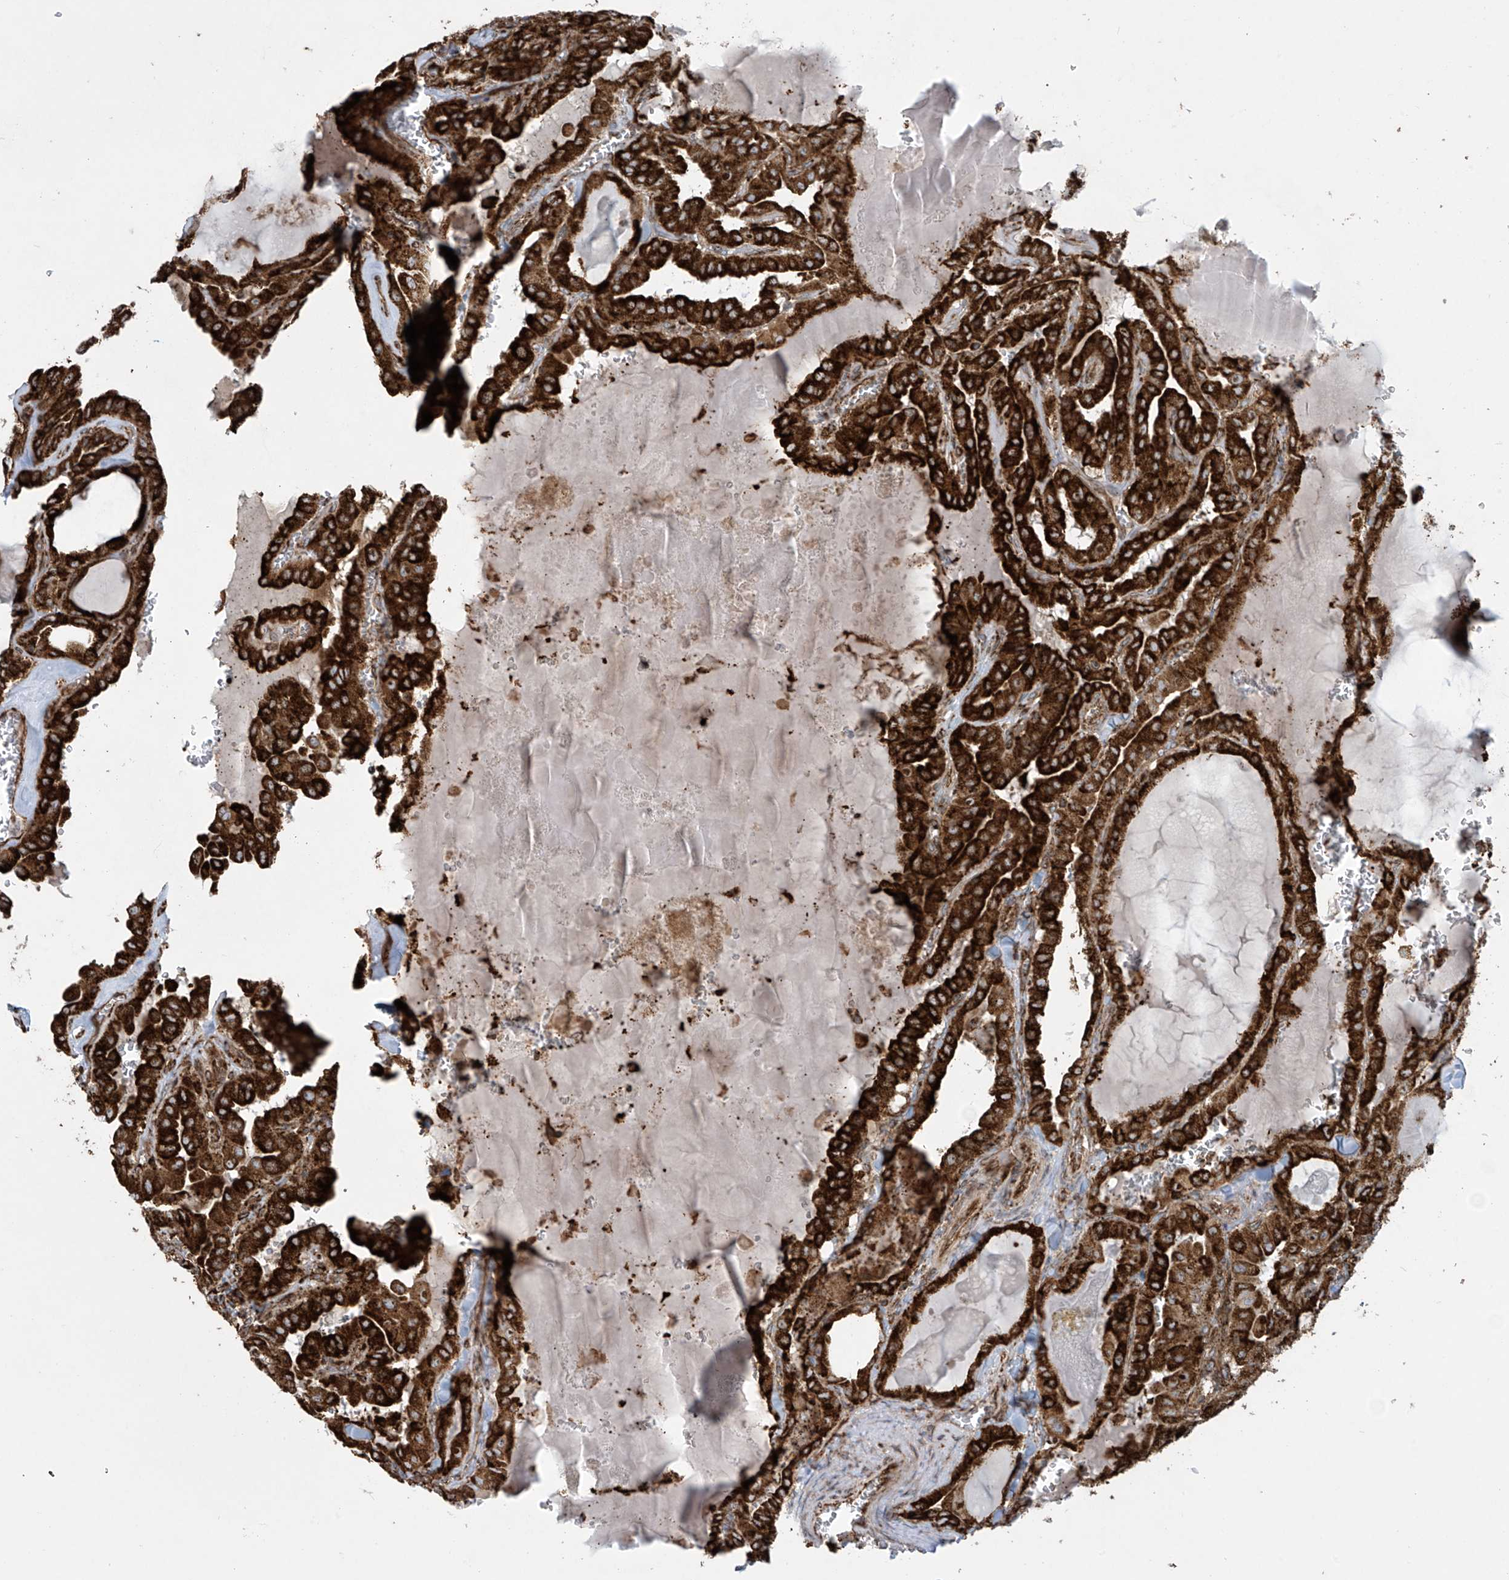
{"staining": {"intensity": "strong", "quantity": ">75%", "location": "cytoplasmic/membranous"}, "tissue": "thyroid cancer", "cell_type": "Tumor cells", "image_type": "cancer", "snomed": [{"axis": "morphology", "description": "Papillary adenocarcinoma, NOS"}, {"axis": "topography", "description": "Thyroid gland"}], "caption": "Immunohistochemistry (IHC) (DAB (3,3'-diaminobenzidine)) staining of human thyroid papillary adenocarcinoma demonstrates strong cytoplasmic/membranous protein staining in approximately >75% of tumor cells. Nuclei are stained in blue.", "gene": "MX1", "patient": {"sex": "male", "age": 52}}